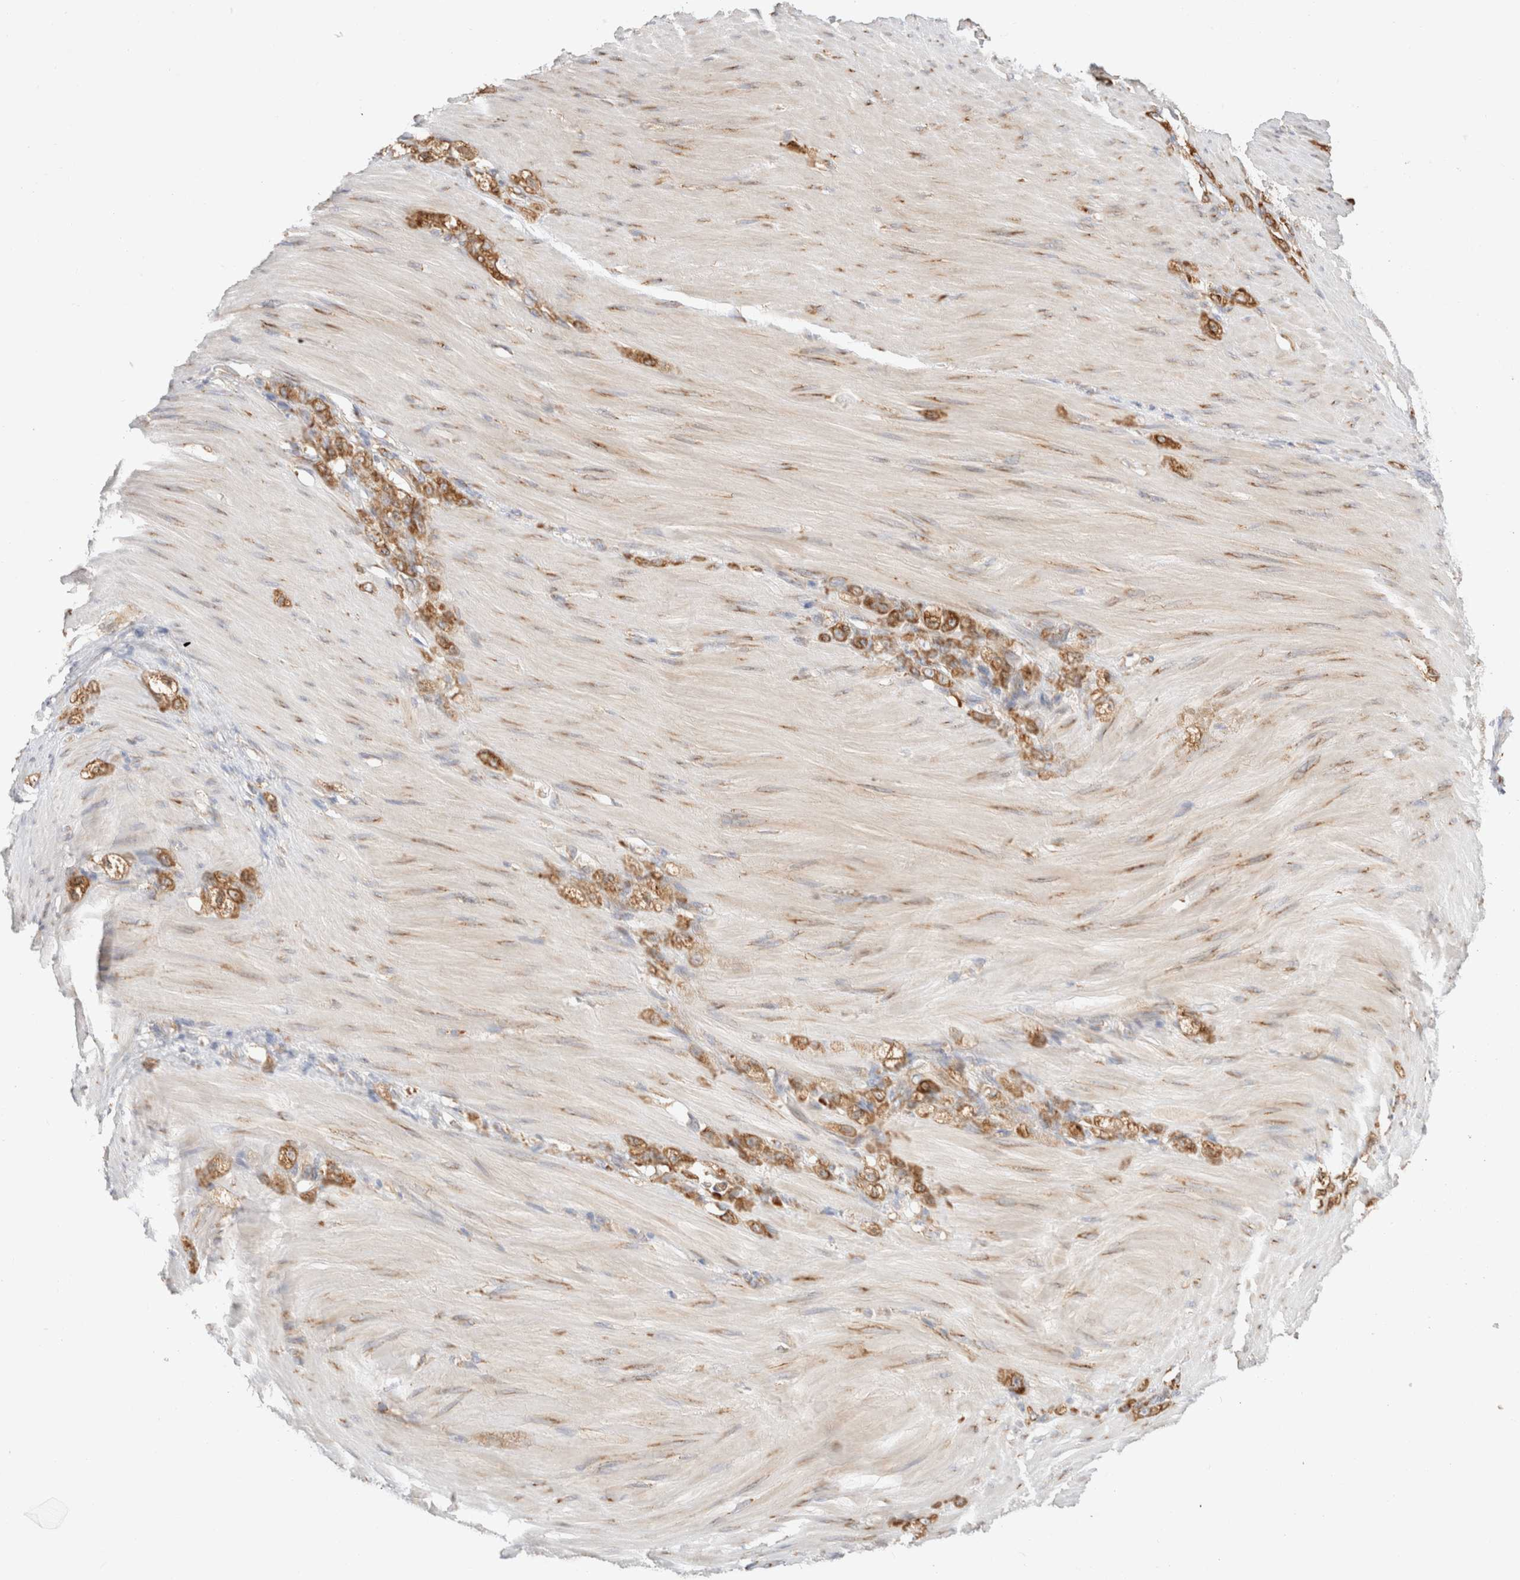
{"staining": {"intensity": "strong", "quantity": ">75%", "location": "cytoplasmic/membranous"}, "tissue": "stomach cancer", "cell_type": "Tumor cells", "image_type": "cancer", "snomed": [{"axis": "morphology", "description": "Normal tissue, NOS"}, {"axis": "morphology", "description": "Adenocarcinoma, NOS"}, {"axis": "topography", "description": "Stomach"}], "caption": "Stomach cancer (adenocarcinoma) tissue reveals strong cytoplasmic/membranous positivity in approximately >75% of tumor cells", "gene": "ZC2HC1A", "patient": {"sex": "male", "age": 82}}